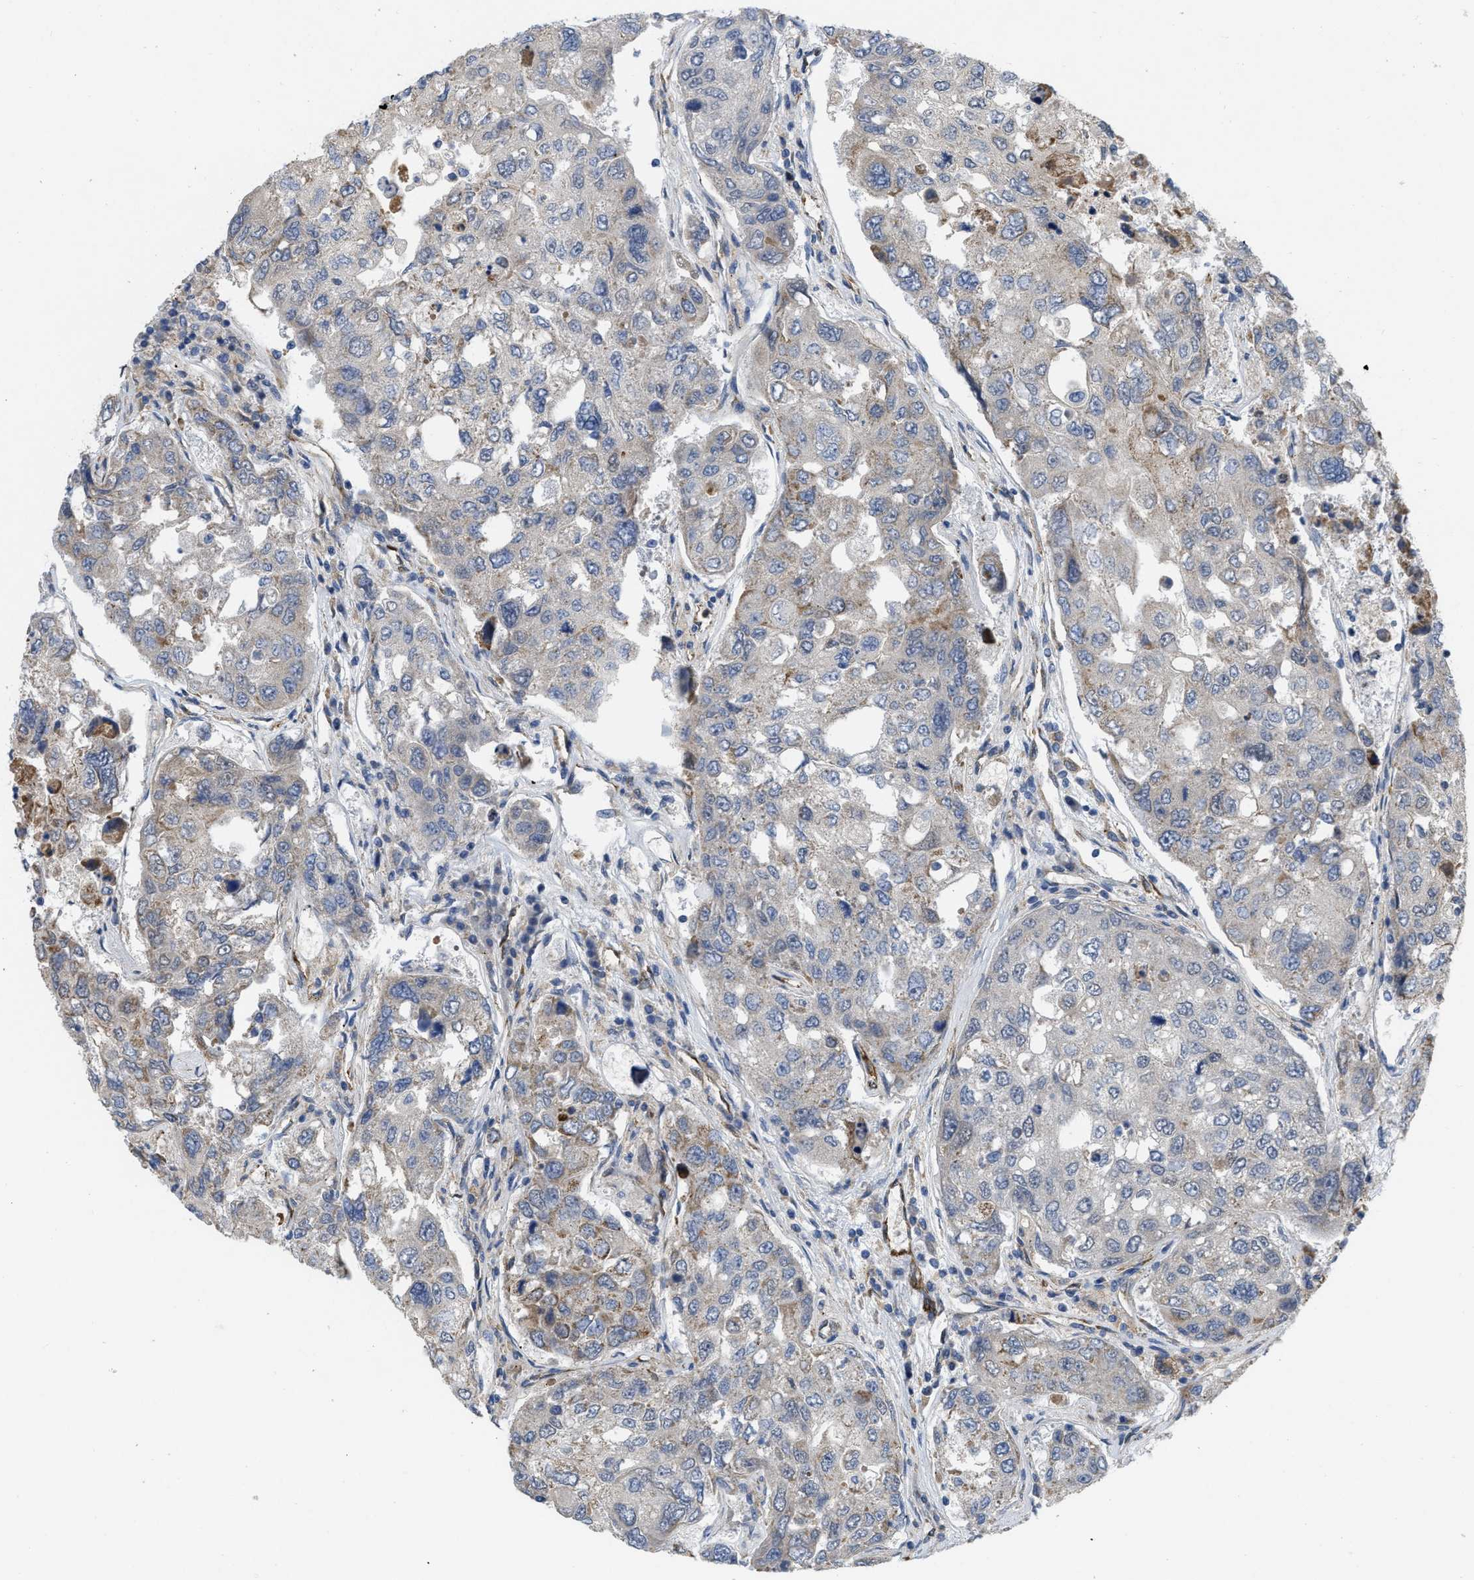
{"staining": {"intensity": "negative", "quantity": "none", "location": "none"}, "tissue": "urothelial cancer", "cell_type": "Tumor cells", "image_type": "cancer", "snomed": [{"axis": "morphology", "description": "Urothelial carcinoma, High grade"}, {"axis": "topography", "description": "Lymph node"}, {"axis": "topography", "description": "Urinary bladder"}], "caption": "High magnification brightfield microscopy of urothelial cancer stained with DAB (brown) and counterstained with hematoxylin (blue): tumor cells show no significant staining.", "gene": "EOGT", "patient": {"sex": "male", "age": 51}}